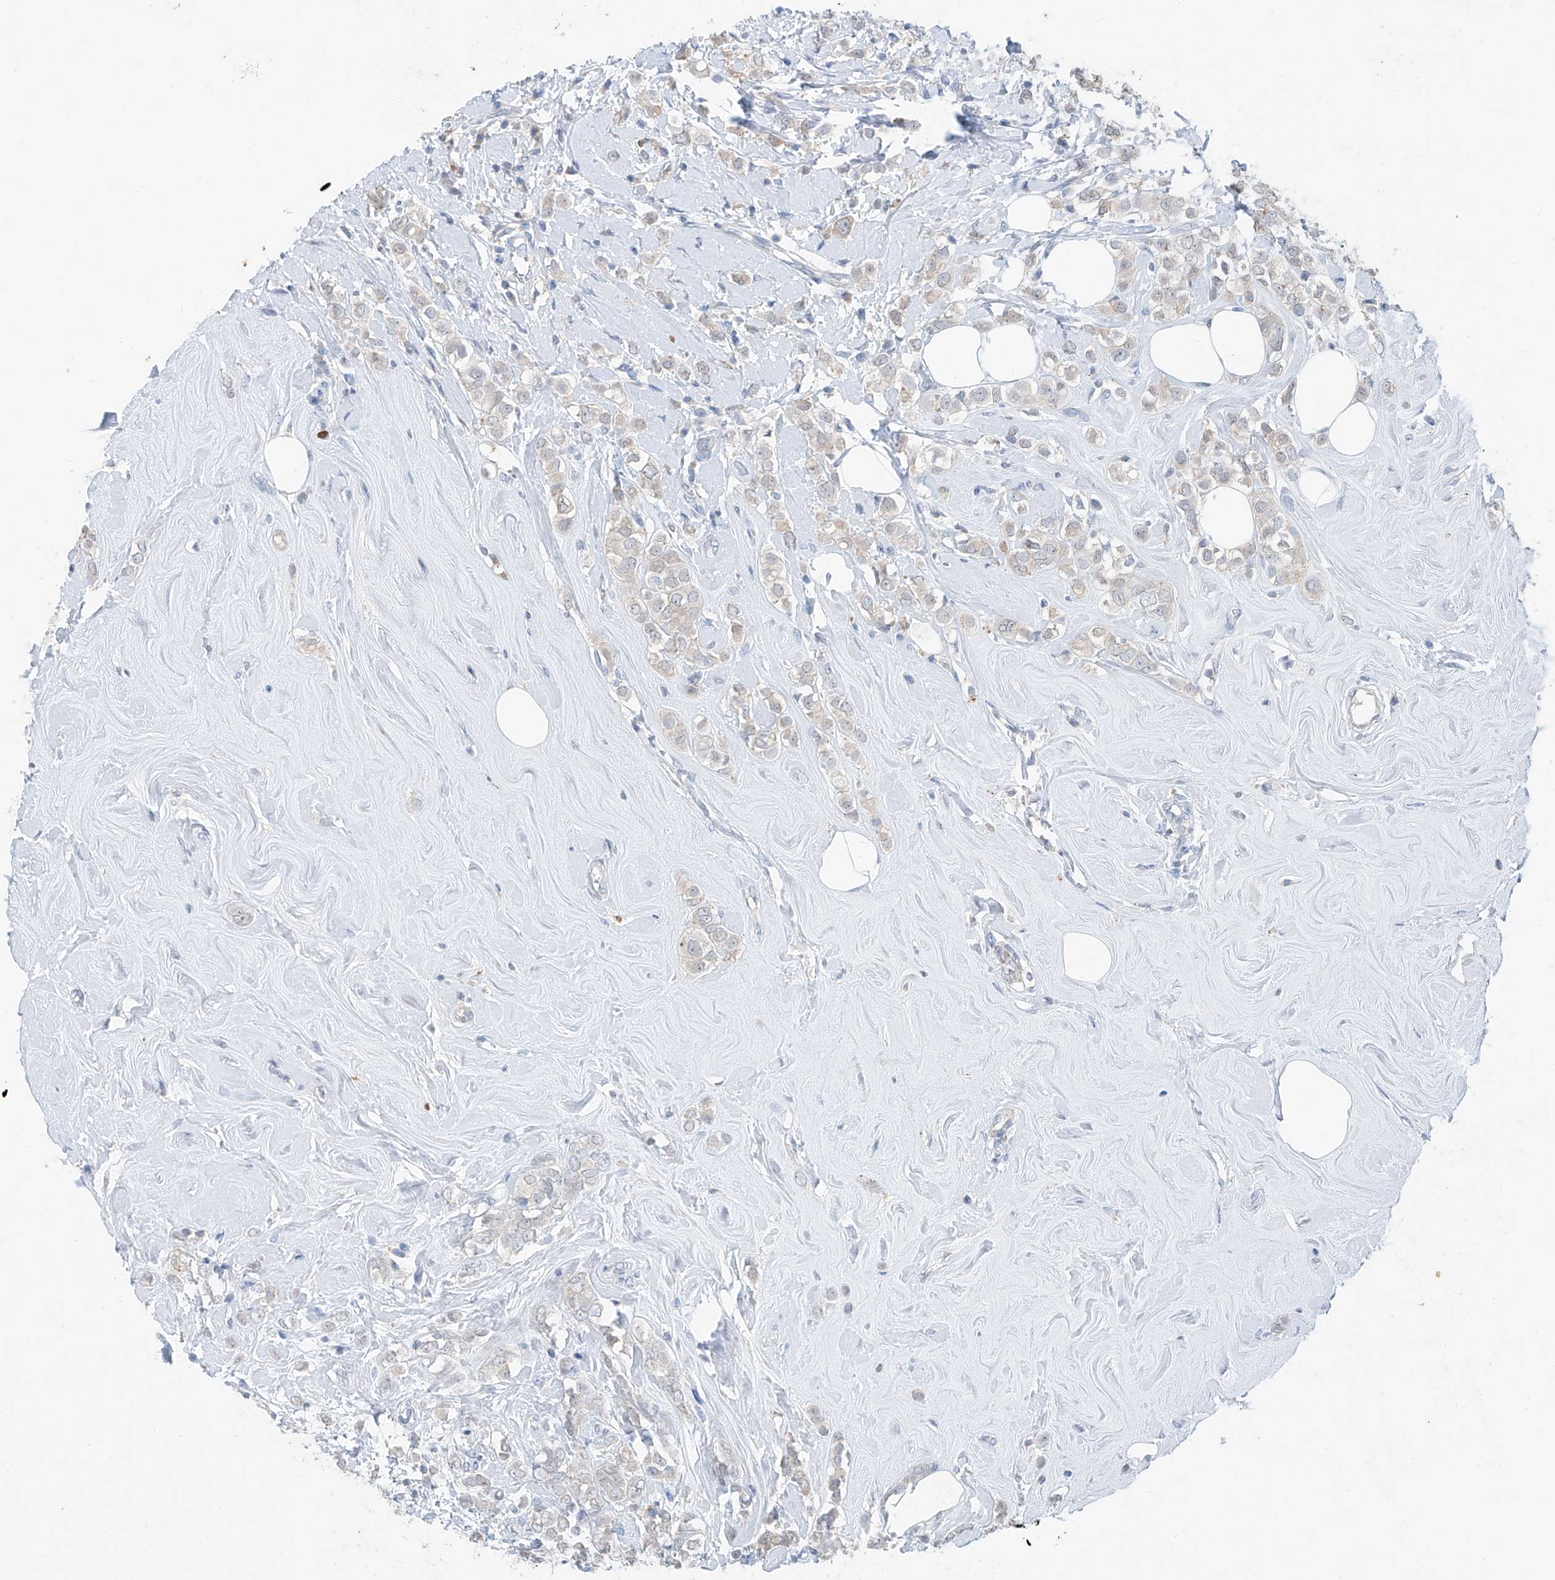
{"staining": {"intensity": "weak", "quantity": "<25%", "location": "cytoplasmic/membranous"}, "tissue": "breast cancer", "cell_type": "Tumor cells", "image_type": "cancer", "snomed": [{"axis": "morphology", "description": "Lobular carcinoma"}, {"axis": "topography", "description": "Breast"}], "caption": "The histopathology image displays no staining of tumor cells in breast cancer. (DAB (3,3'-diaminobenzidine) immunohistochemistry (IHC), high magnification).", "gene": "ANKRD34A", "patient": {"sex": "female", "age": 47}}